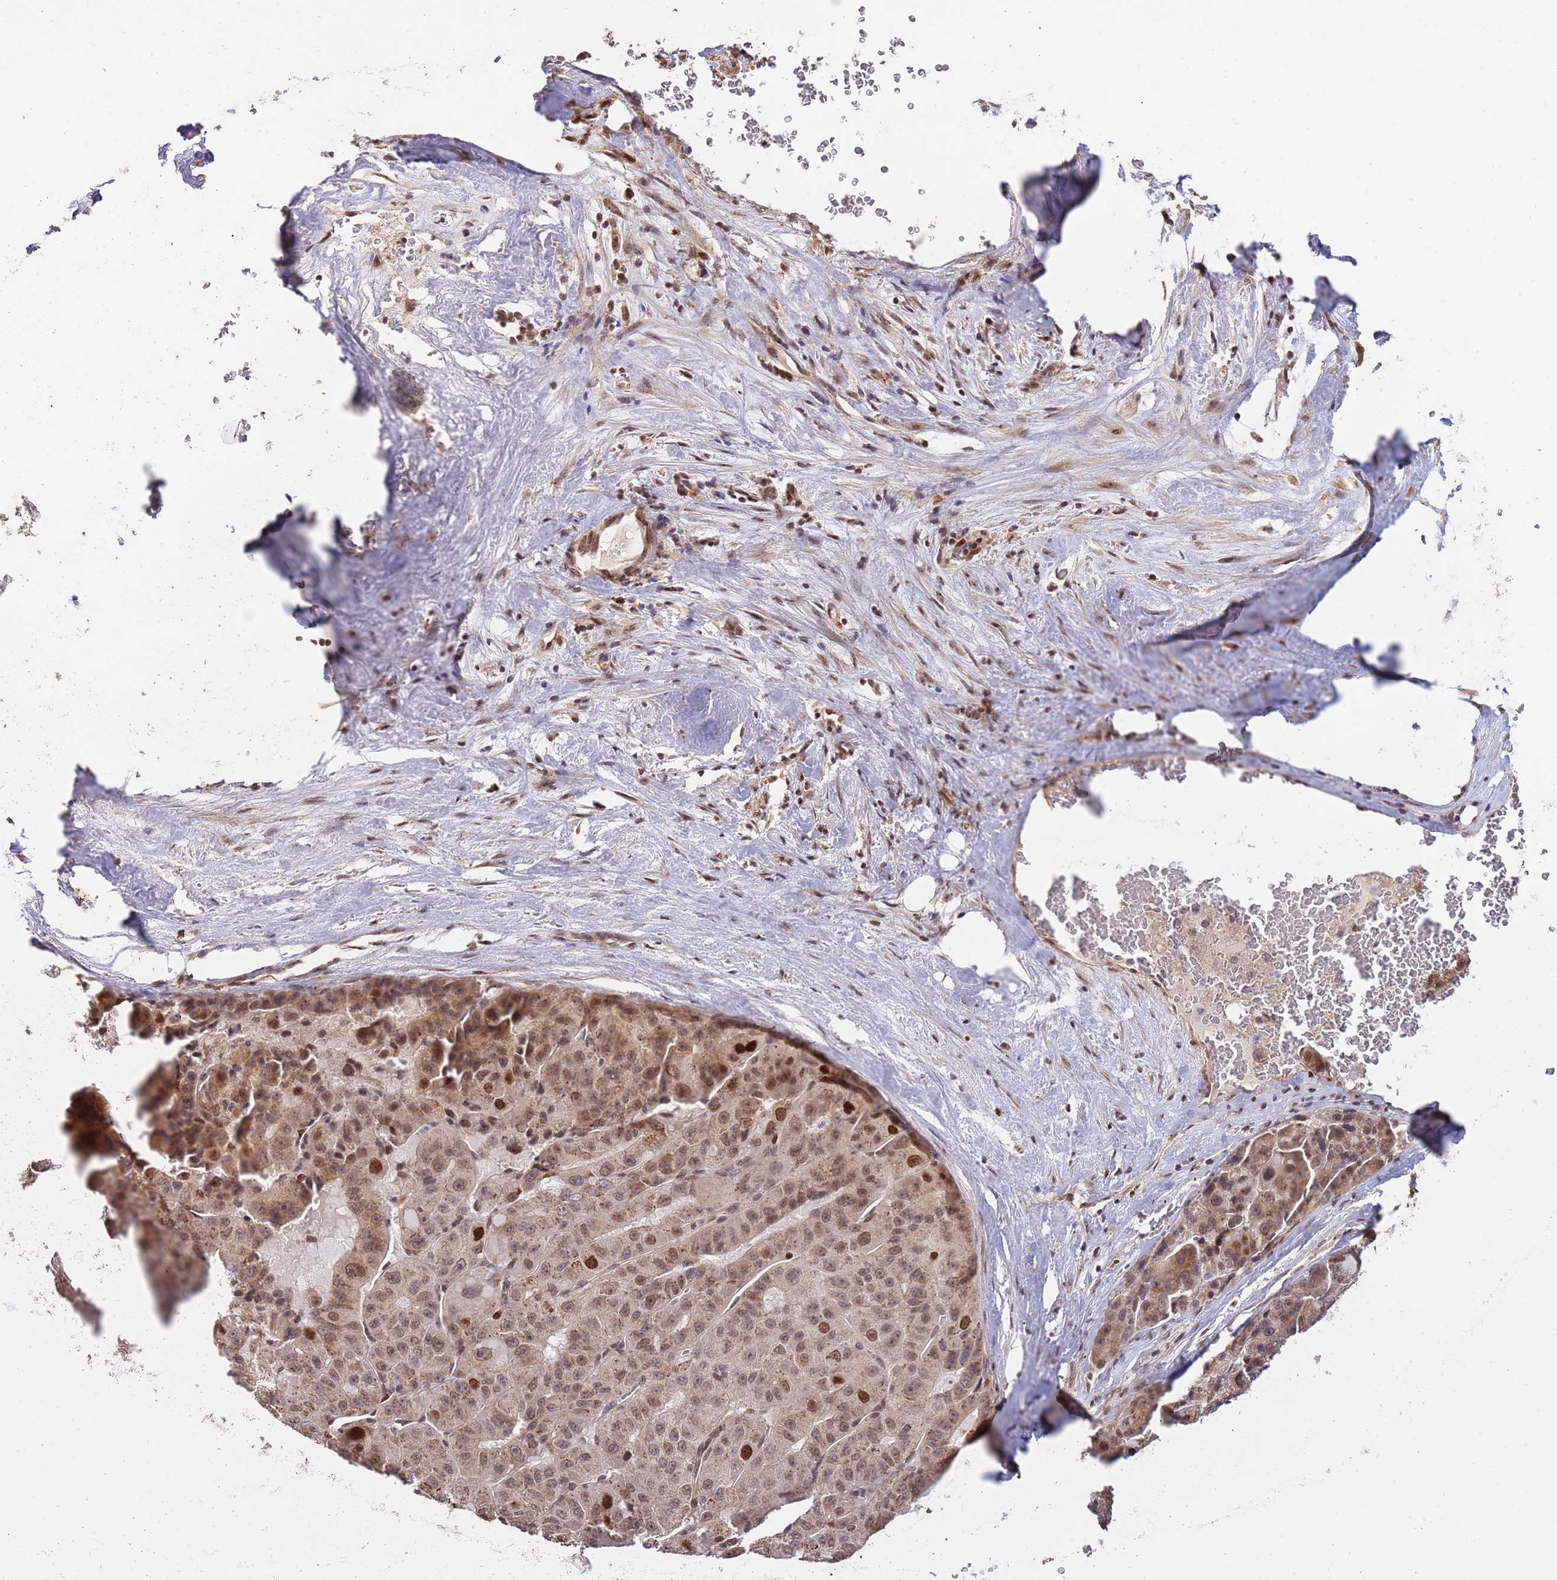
{"staining": {"intensity": "moderate", "quantity": ">75%", "location": "cytoplasmic/membranous,nuclear"}, "tissue": "liver cancer", "cell_type": "Tumor cells", "image_type": "cancer", "snomed": [{"axis": "morphology", "description": "Carcinoma, Hepatocellular, NOS"}, {"axis": "topography", "description": "Liver"}], "caption": "Hepatocellular carcinoma (liver) stained with DAB IHC displays medium levels of moderate cytoplasmic/membranous and nuclear positivity in approximately >75% of tumor cells.", "gene": "RIF1", "patient": {"sex": "male", "age": 76}}